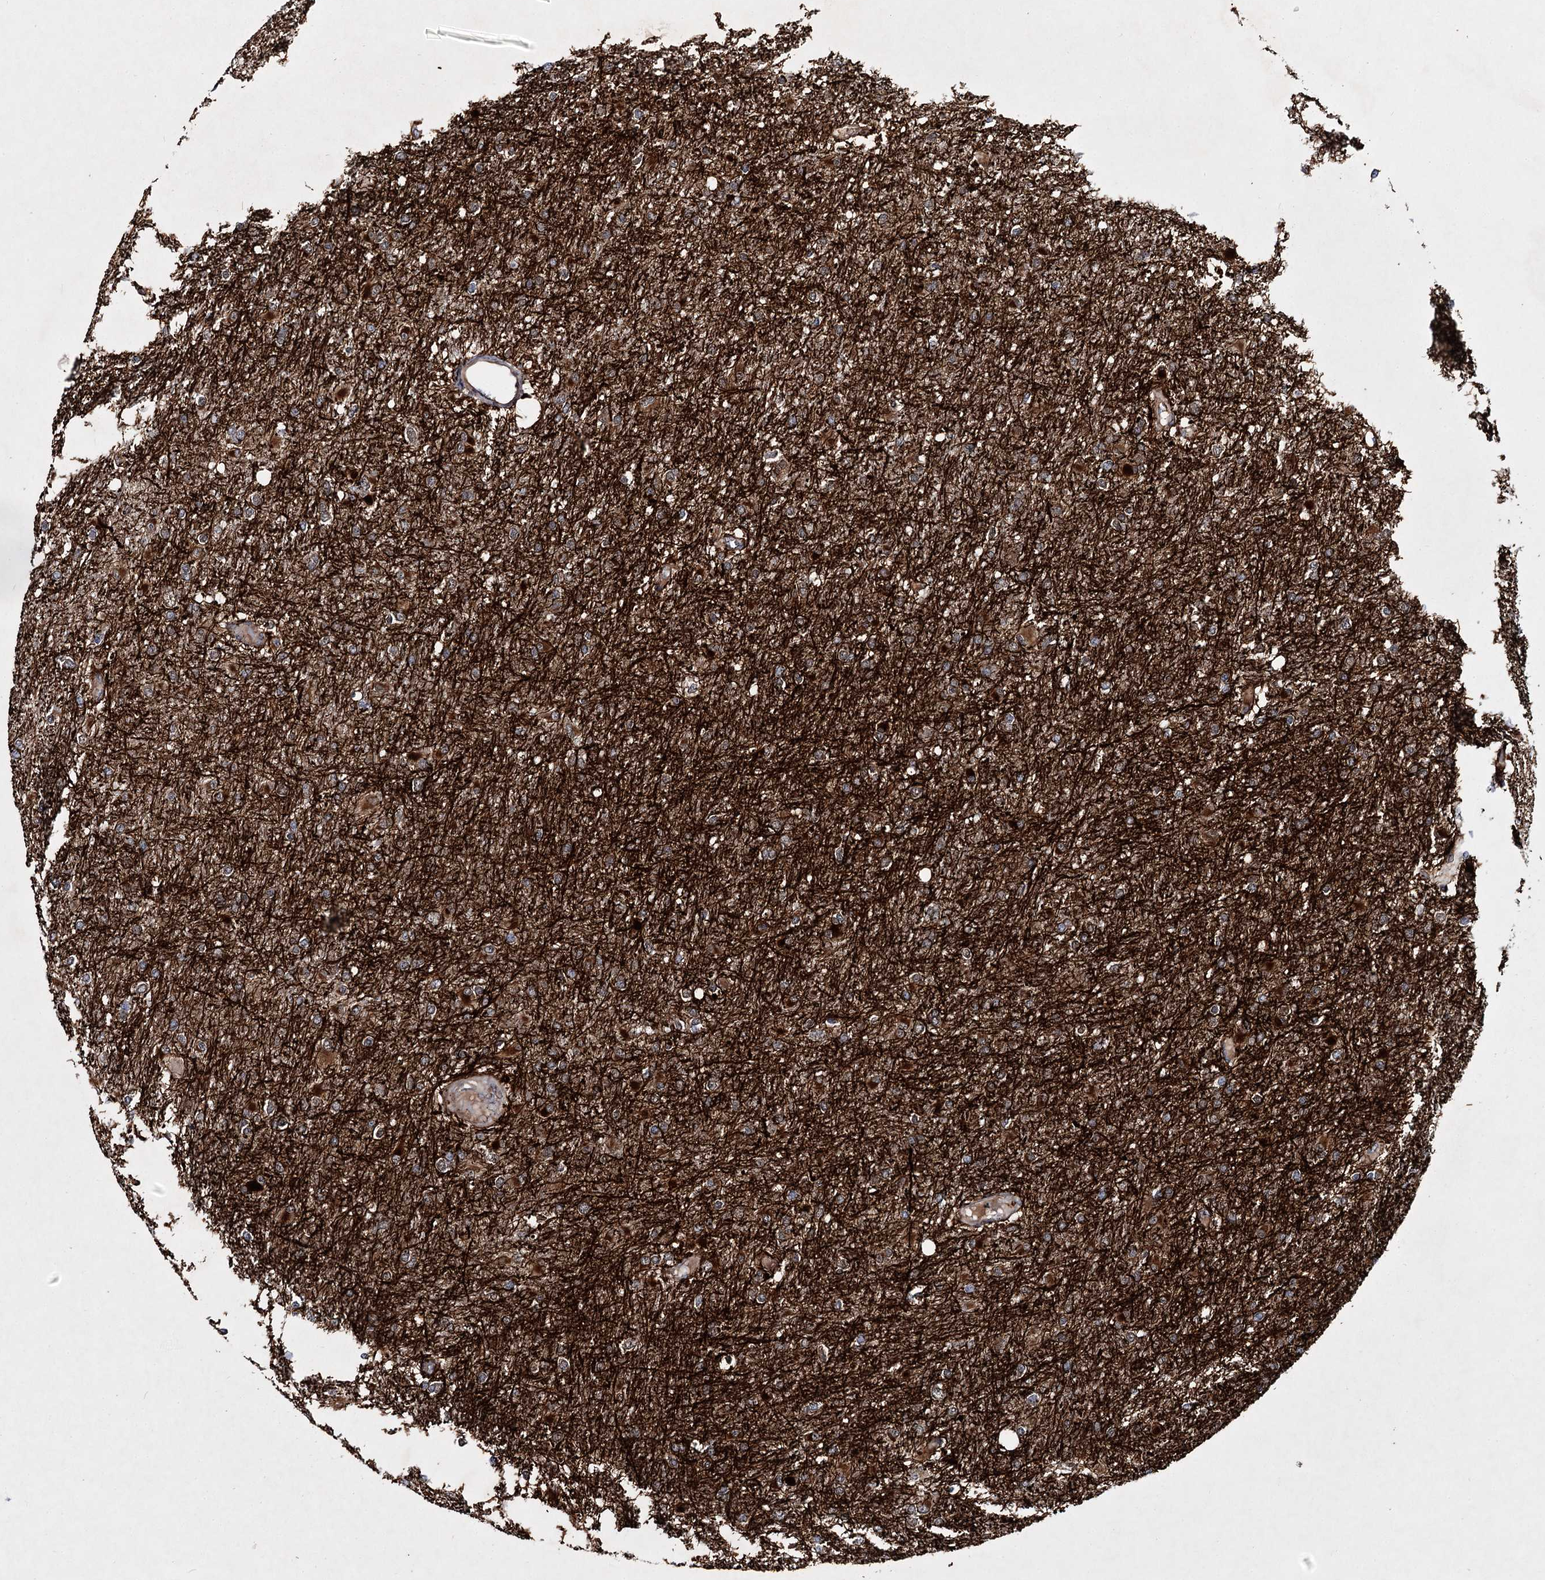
{"staining": {"intensity": "weak", "quantity": "25%-75%", "location": "cytoplasmic/membranous"}, "tissue": "glioma", "cell_type": "Tumor cells", "image_type": "cancer", "snomed": [{"axis": "morphology", "description": "Glioma, malignant, High grade"}, {"axis": "topography", "description": "Cerebral cortex"}], "caption": "Tumor cells reveal low levels of weak cytoplasmic/membranous positivity in approximately 25%-75% of cells in malignant high-grade glioma.", "gene": "MINDY3", "patient": {"sex": "female", "age": 36}}